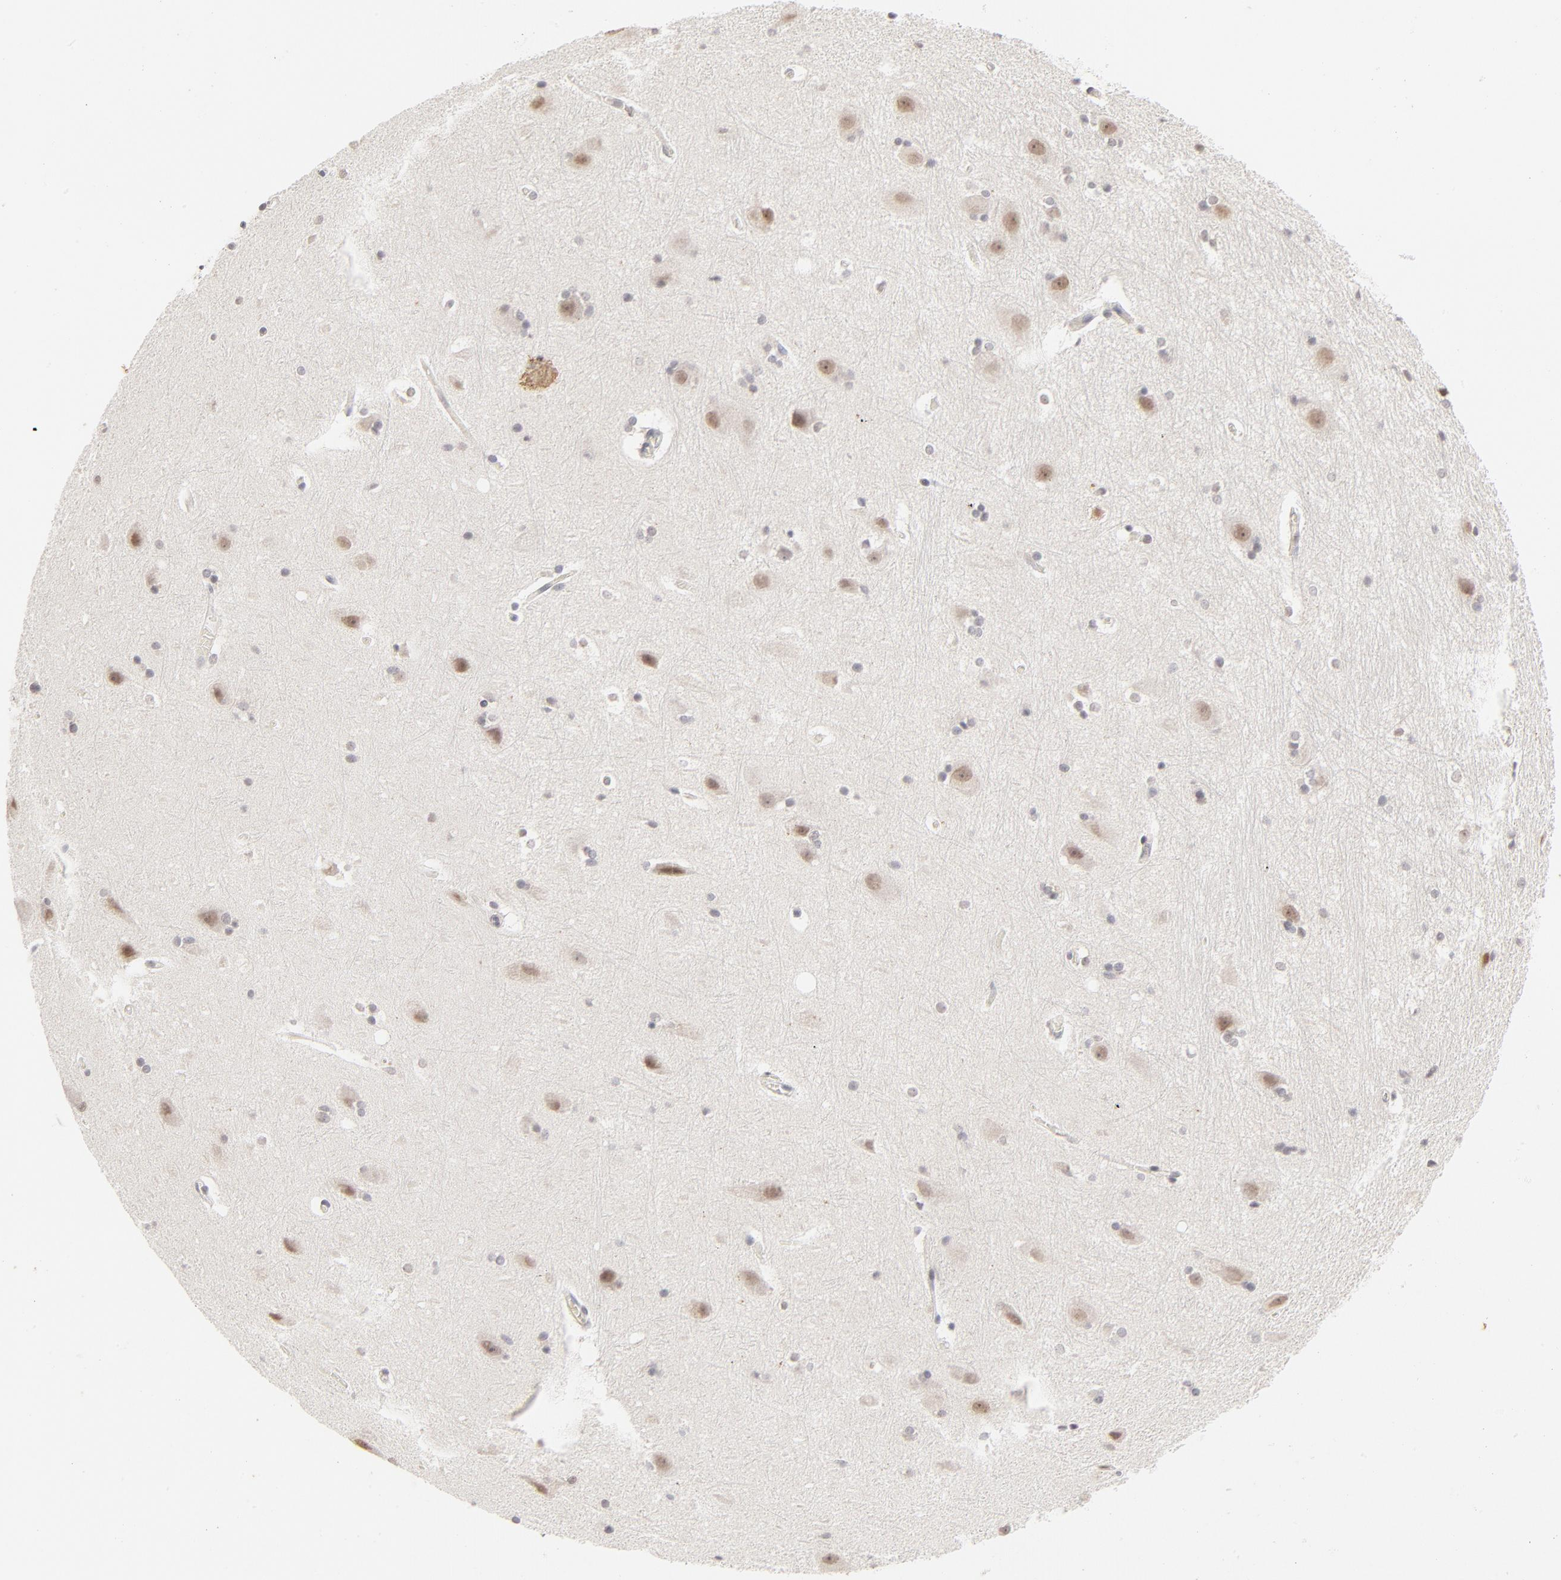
{"staining": {"intensity": "weak", "quantity": "<25%", "location": "nuclear"}, "tissue": "hippocampus", "cell_type": "Glial cells", "image_type": "normal", "snomed": [{"axis": "morphology", "description": "Normal tissue, NOS"}, {"axis": "topography", "description": "Hippocampus"}], "caption": "Histopathology image shows no significant protein positivity in glial cells of unremarkable hippocampus. (DAB IHC visualized using brightfield microscopy, high magnification).", "gene": "PBX1", "patient": {"sex": "female", "age": 19}}